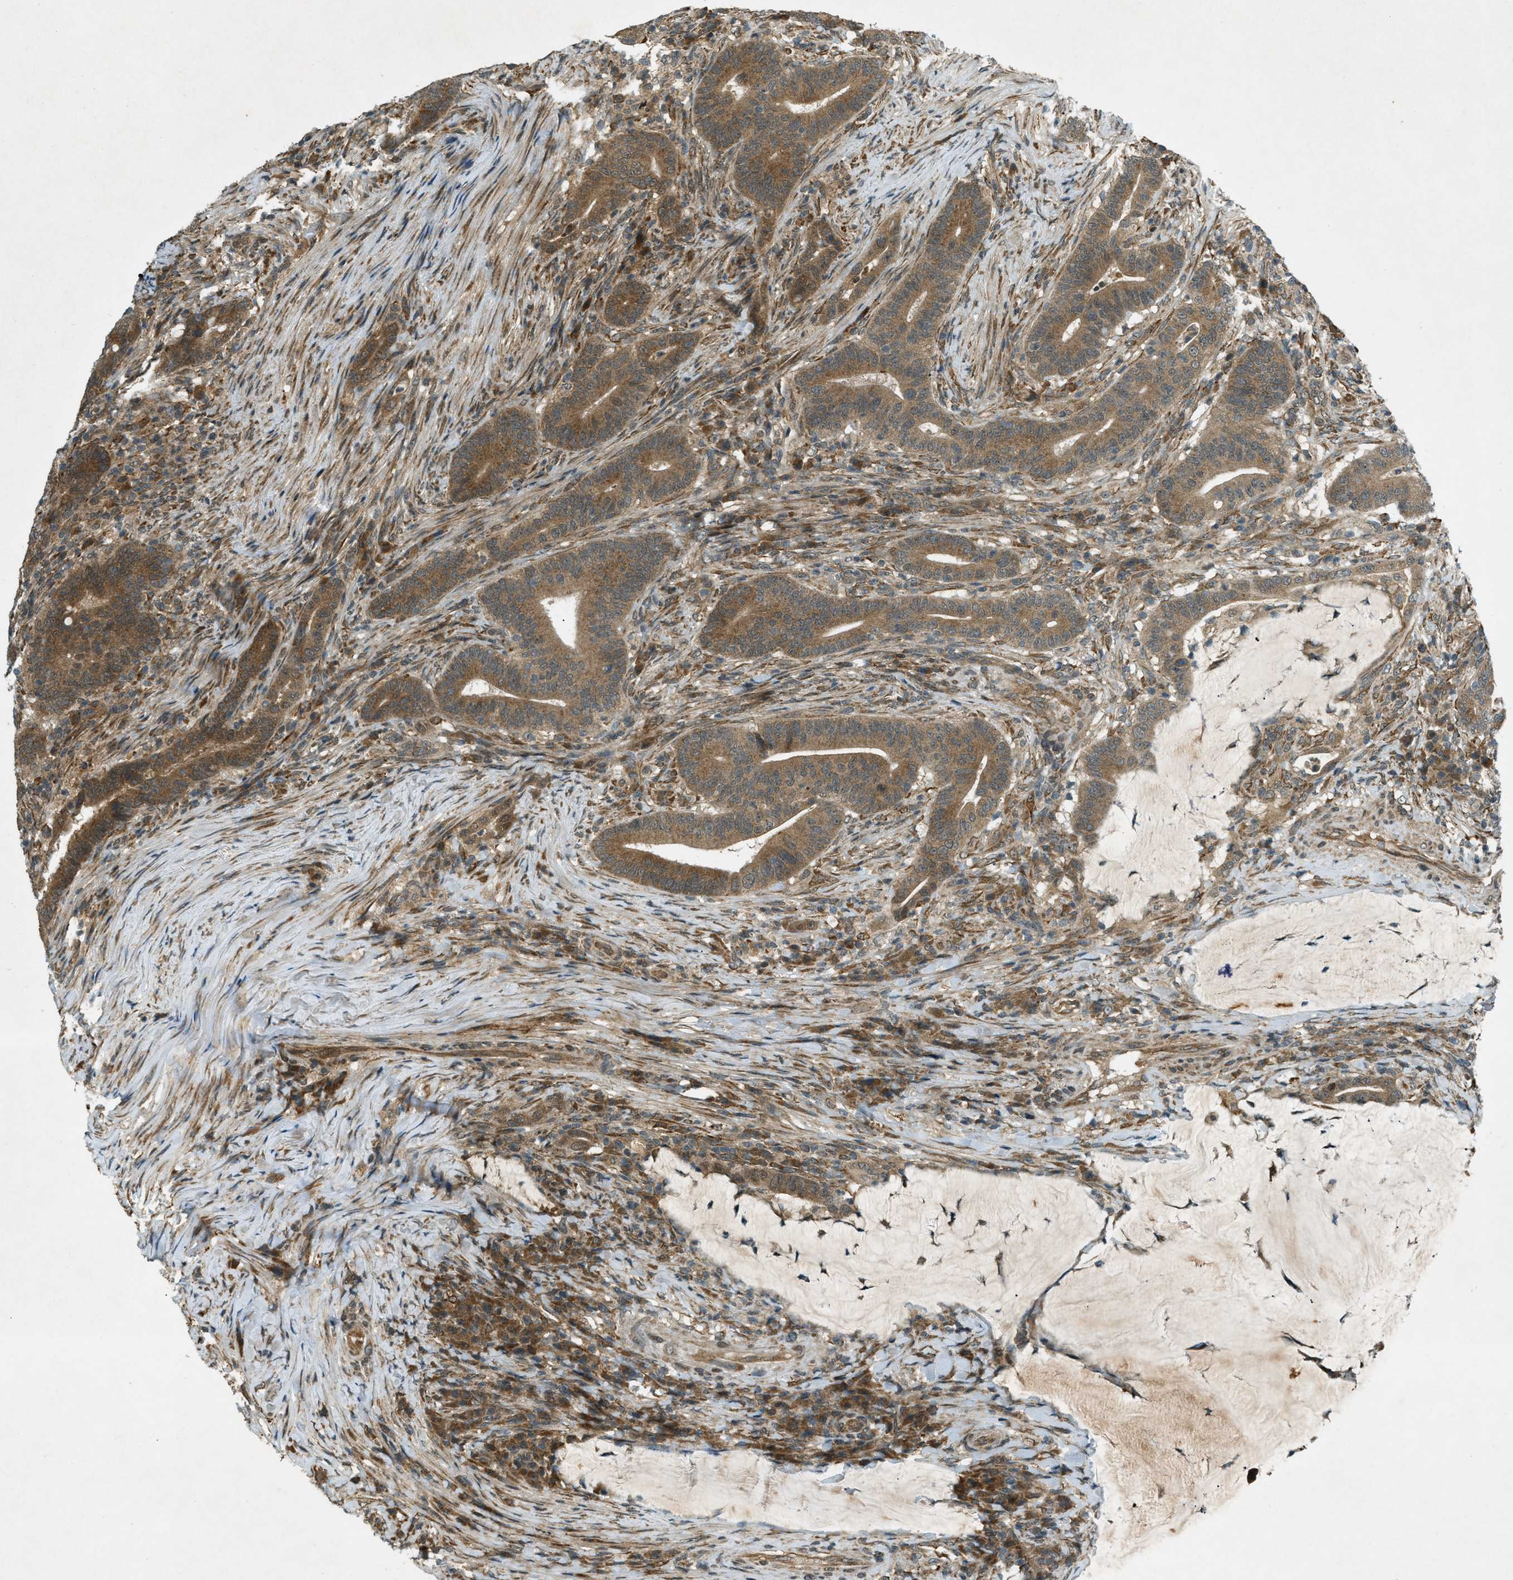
{"staining": {"intensity": "moderate", "quantity": ">75%", "location": "cytoplasmic/membranous"}, "tissue": "colorectal cancer", "cell_type": "Tumor cells", "image_type": "cancer", "snomed": [{"axis": "morphology", "description": "Normal tissue, NOS"}, {"axis": "morphology", "description": "Adenocarcinoma, NOS"}, {"axis": "topography", "description": "Colon"}], "caption": "Colorectal adenocarcinoma stained with a brown dye shows moderate cytoplasmic/membranous positive staining in about >75% of tumor cells.", "gene": "EIF2AK3", "patient": {"sex": "female", "age": 66}}